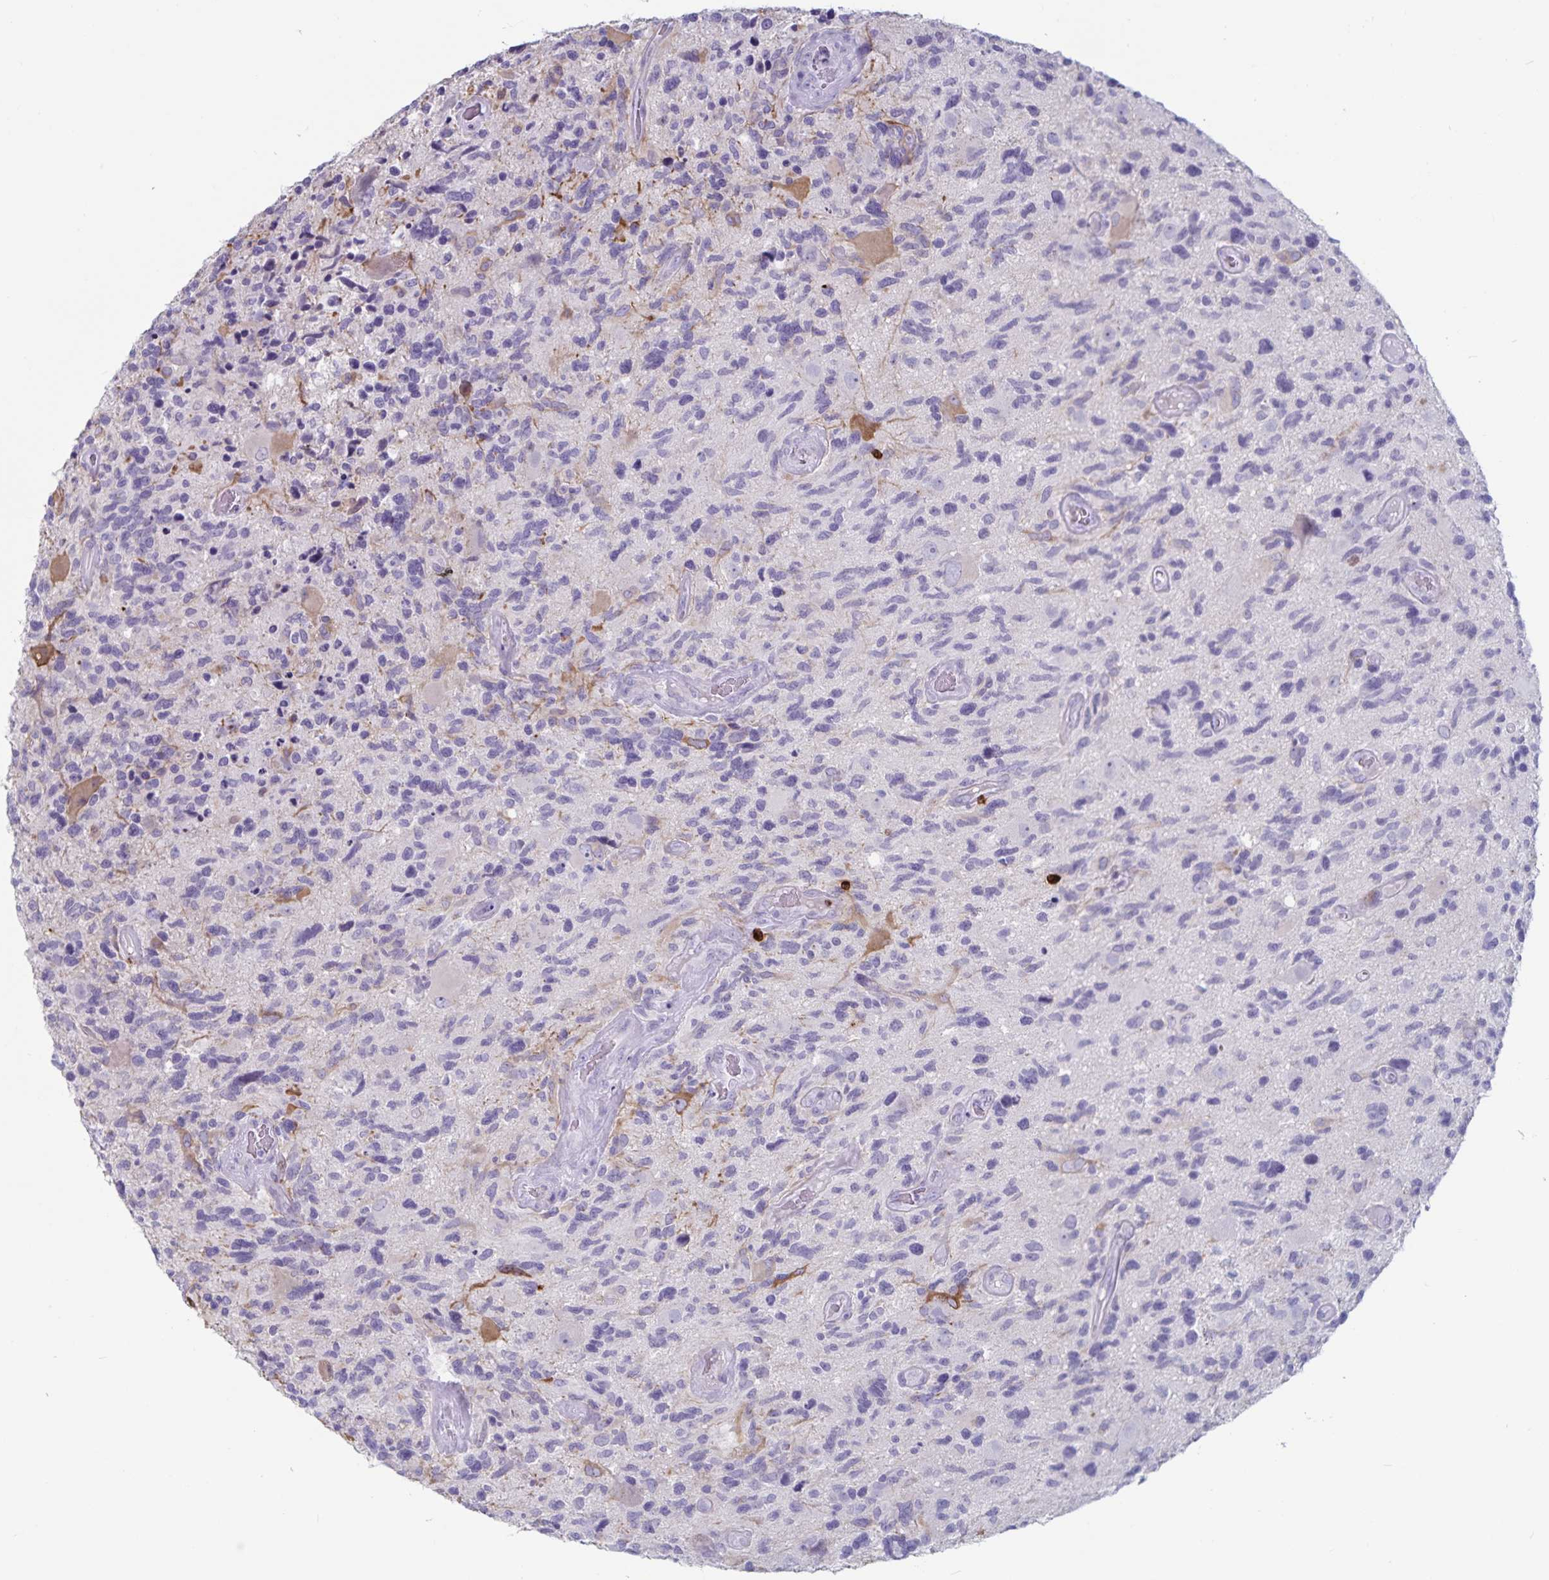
{"staining": {"intensity": "negative", "quantity": "none", "location": "none"}, "tissue": "glioma", "cell_type": "Tumor cells", "image_type": "cancer", "snomed": [{"axis": "morphology", "description": "Glioma, malignant, High grade"}, {"axis": "topography", "description": "Brain"}], "caption": "Malignant glioma (high-grade) was stained to show a protein in brown. There is no significant expression in tumor cells.", "gene": "GNLY", "patient": {"sex": "male", "age": 49}}